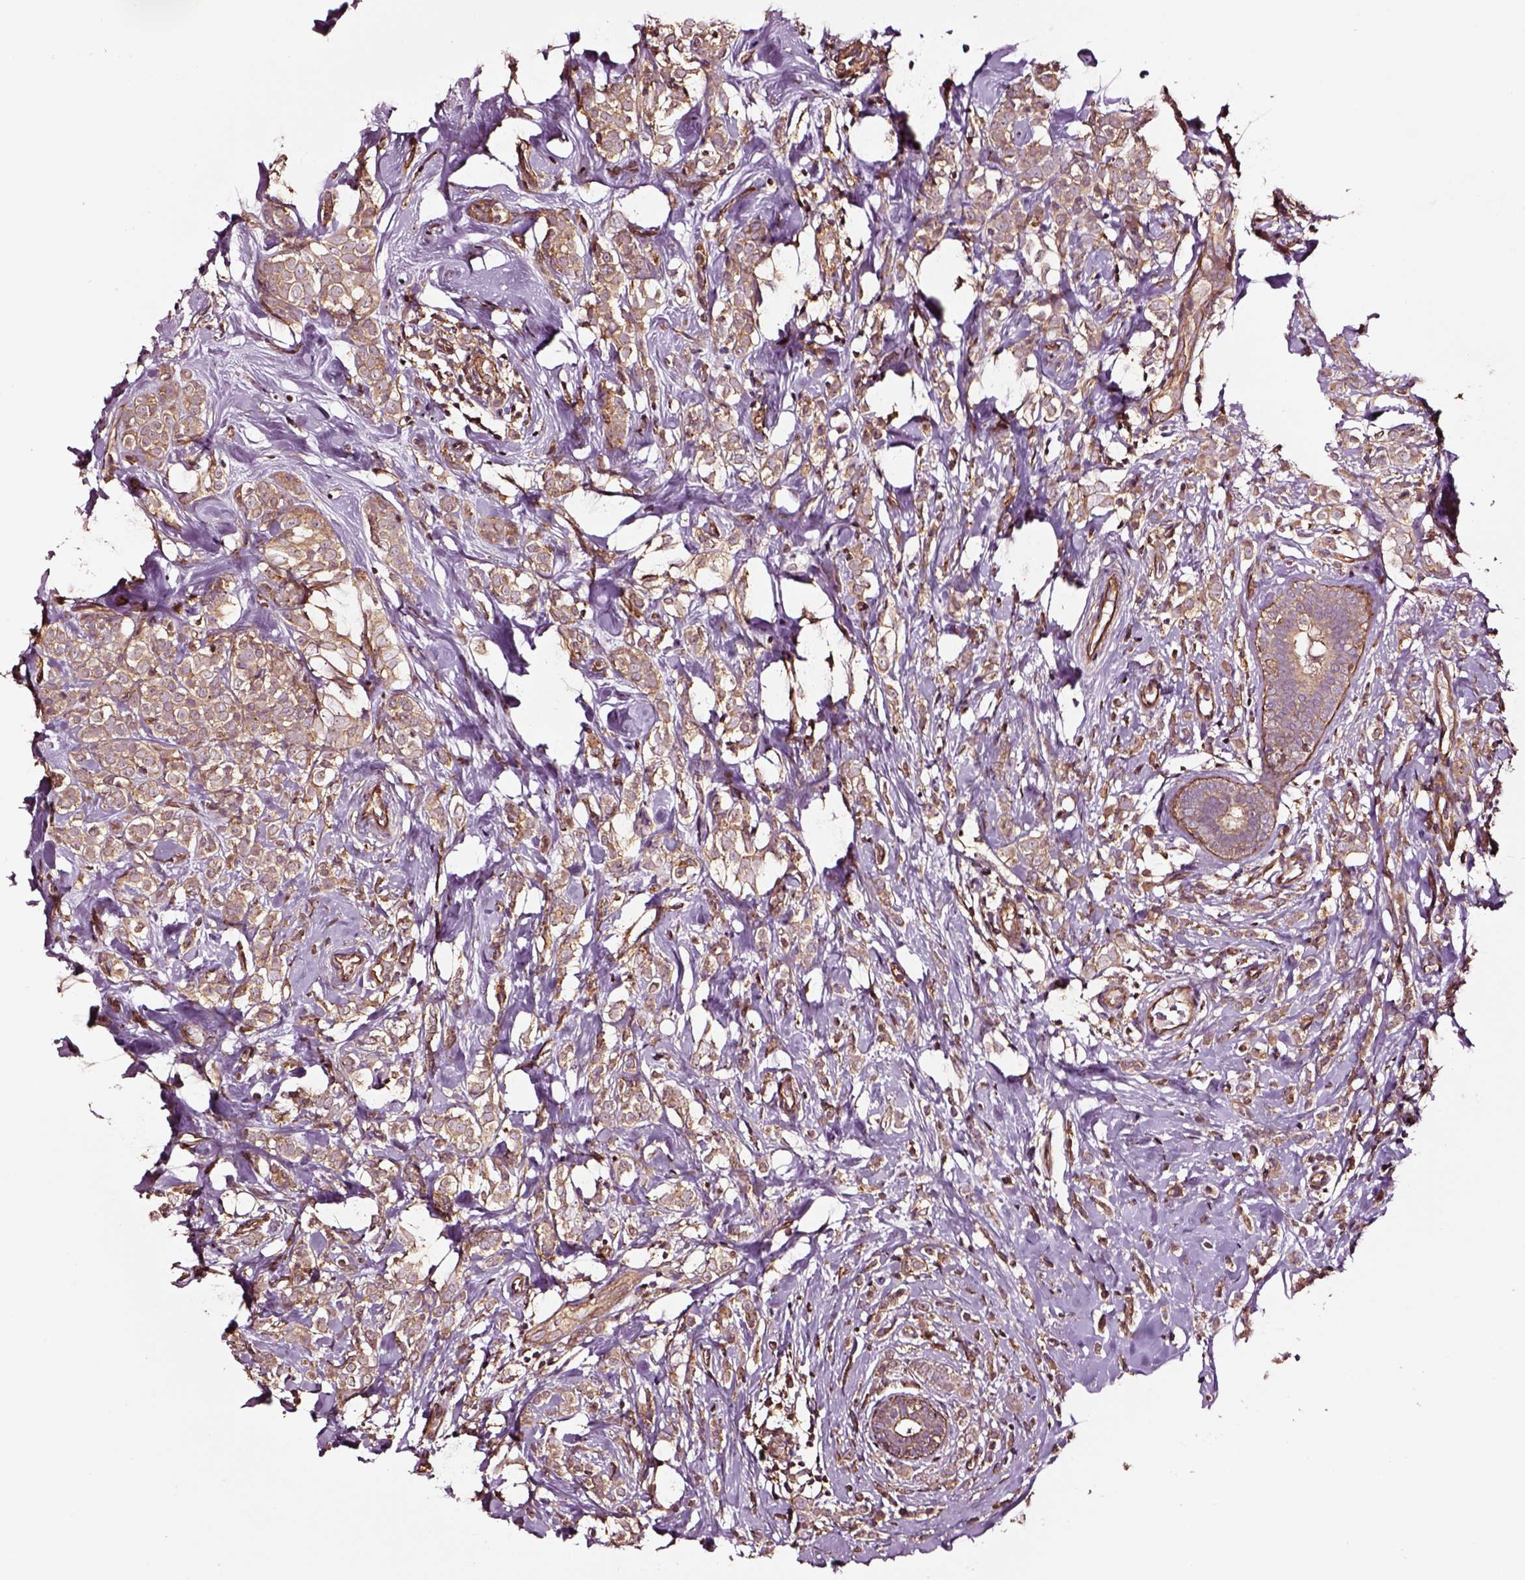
{"staining": {"intensity": "moderate", "quantity": ">75%", "location": "cytoplasmic/membranous"}, "tissue": "breast cancer", "cell_type": "Tumor cells", "image_type": "cancer", "snomed": [{"axis": "morphology", "description": "Lobular carcinoma"}, {"axis": "topography", "description": "Breast"}], "caption": "Tumor cells demonstrate medium levels of moderate cytoplasmic/membranous staining in about >75% of cells in human breast lobular carcinoma.", "gene": "RASSF5", "patient": {"sex": "female", "age": 49}}